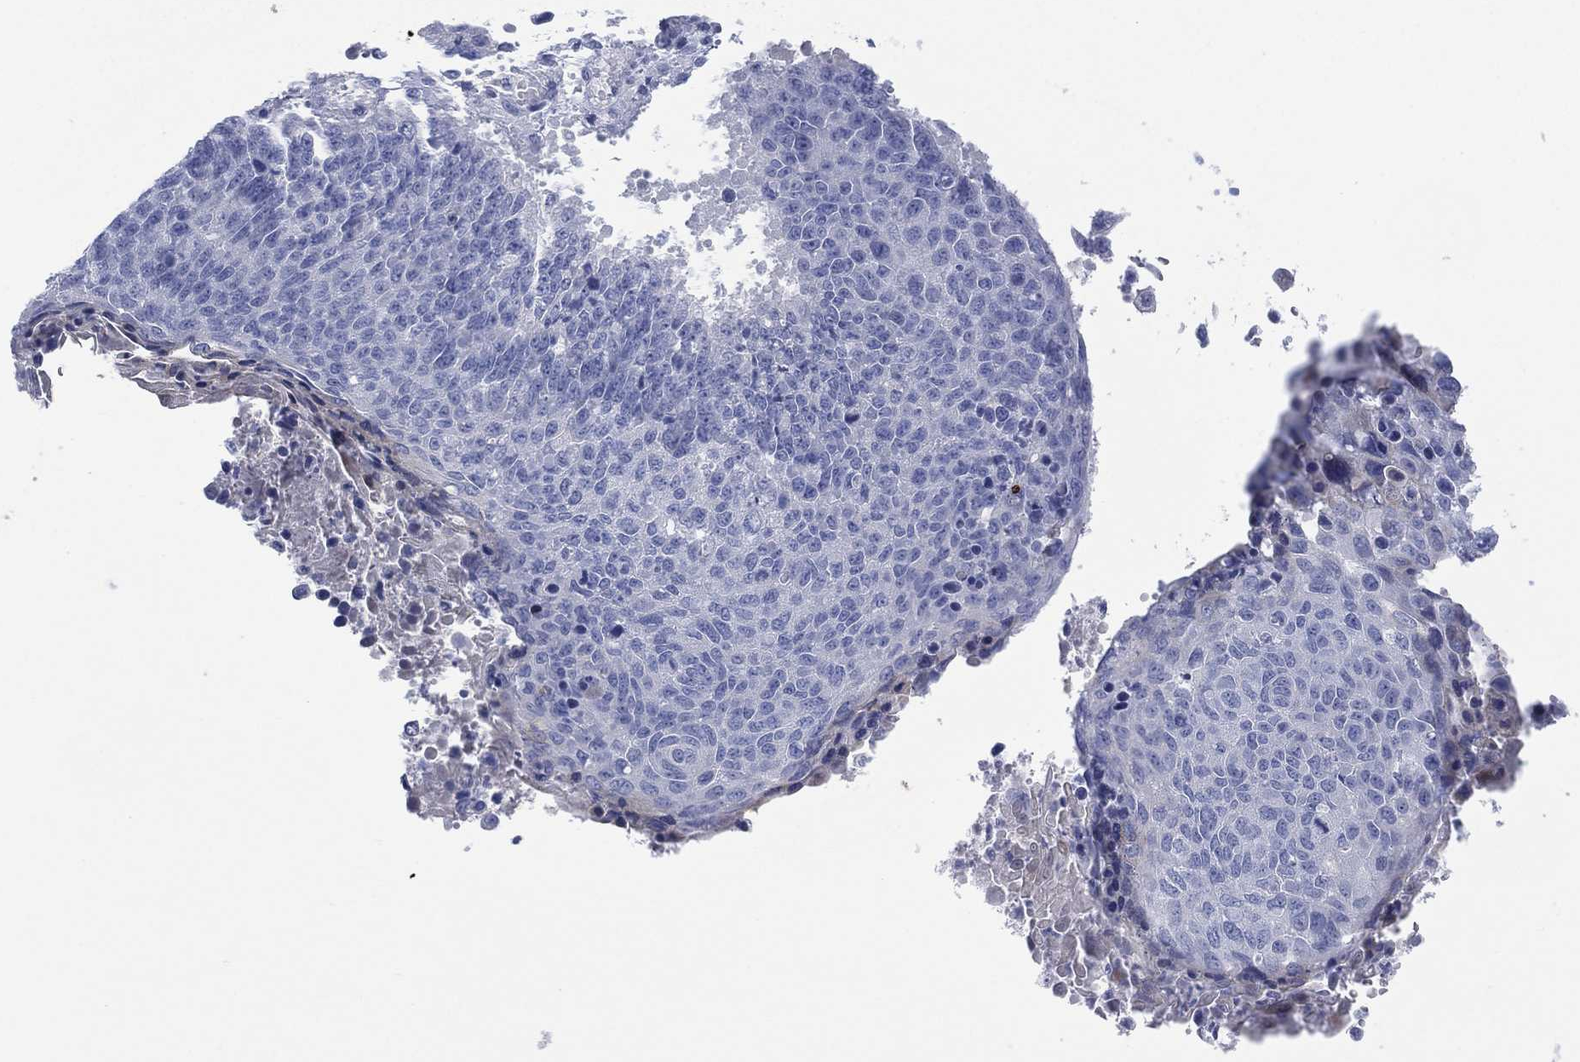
{"staining": {"intensity": "negative", "quantity": "none", "location": "none"}, "tissue": "lung cancer", "cell_type": "Tumor cells", "image_type": "cancer", "snomed": [{"axis": "morphology", "description": "Squamous cell carcinoma, NOS"}, {"axis": "topography", "description": "Lung"}], "caption": "Tumor cells show no significant staining in squamous cell carcinoma (lung).", "gene": "SEPTIN1", "patient": {"sex": "male", "age": 73}}